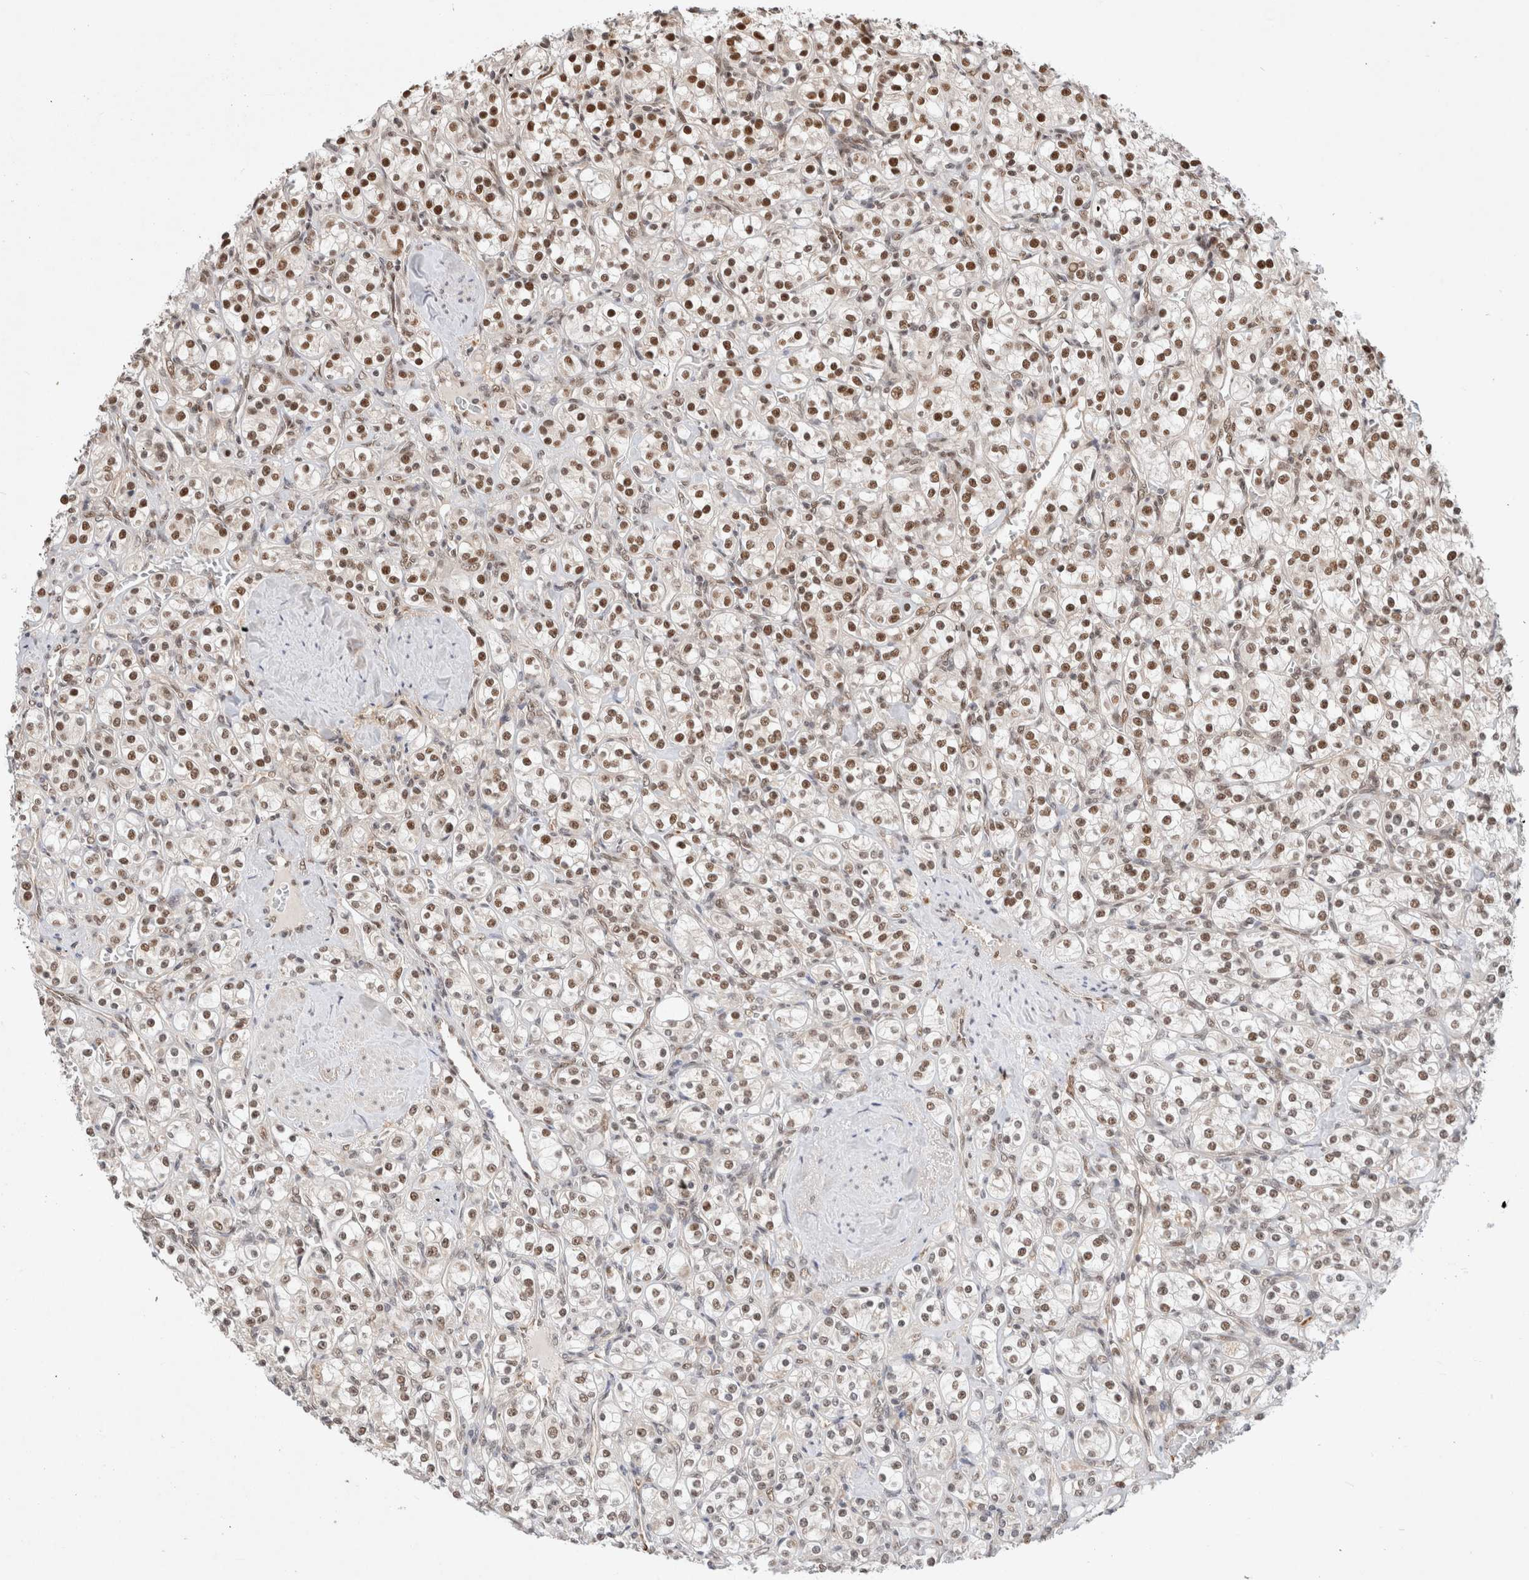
{"staining": {"intensity": "moderate", "quantity": ">75%", "location": "nuclear"}, "tissue": "renal cancer", "cell_type": "Tumor cells", "image_type": "cancer", "snomed": [{"axis": "morphology", "description": "Adenocarcinoma, NOS"}, {"axis": "topography", "description": "Kidney"}], "caption": "A photomicrograph of renal cancer (adenocarcinoma) stained for a protein shows moderate nuclear brown staining in tumor cells. (DAB (3,3'-diaminobenzidine) IHC with brightfield microscopy, high magnification).", "gene": "GTF2I", "patient": {"sex": "male", "age": 77}}